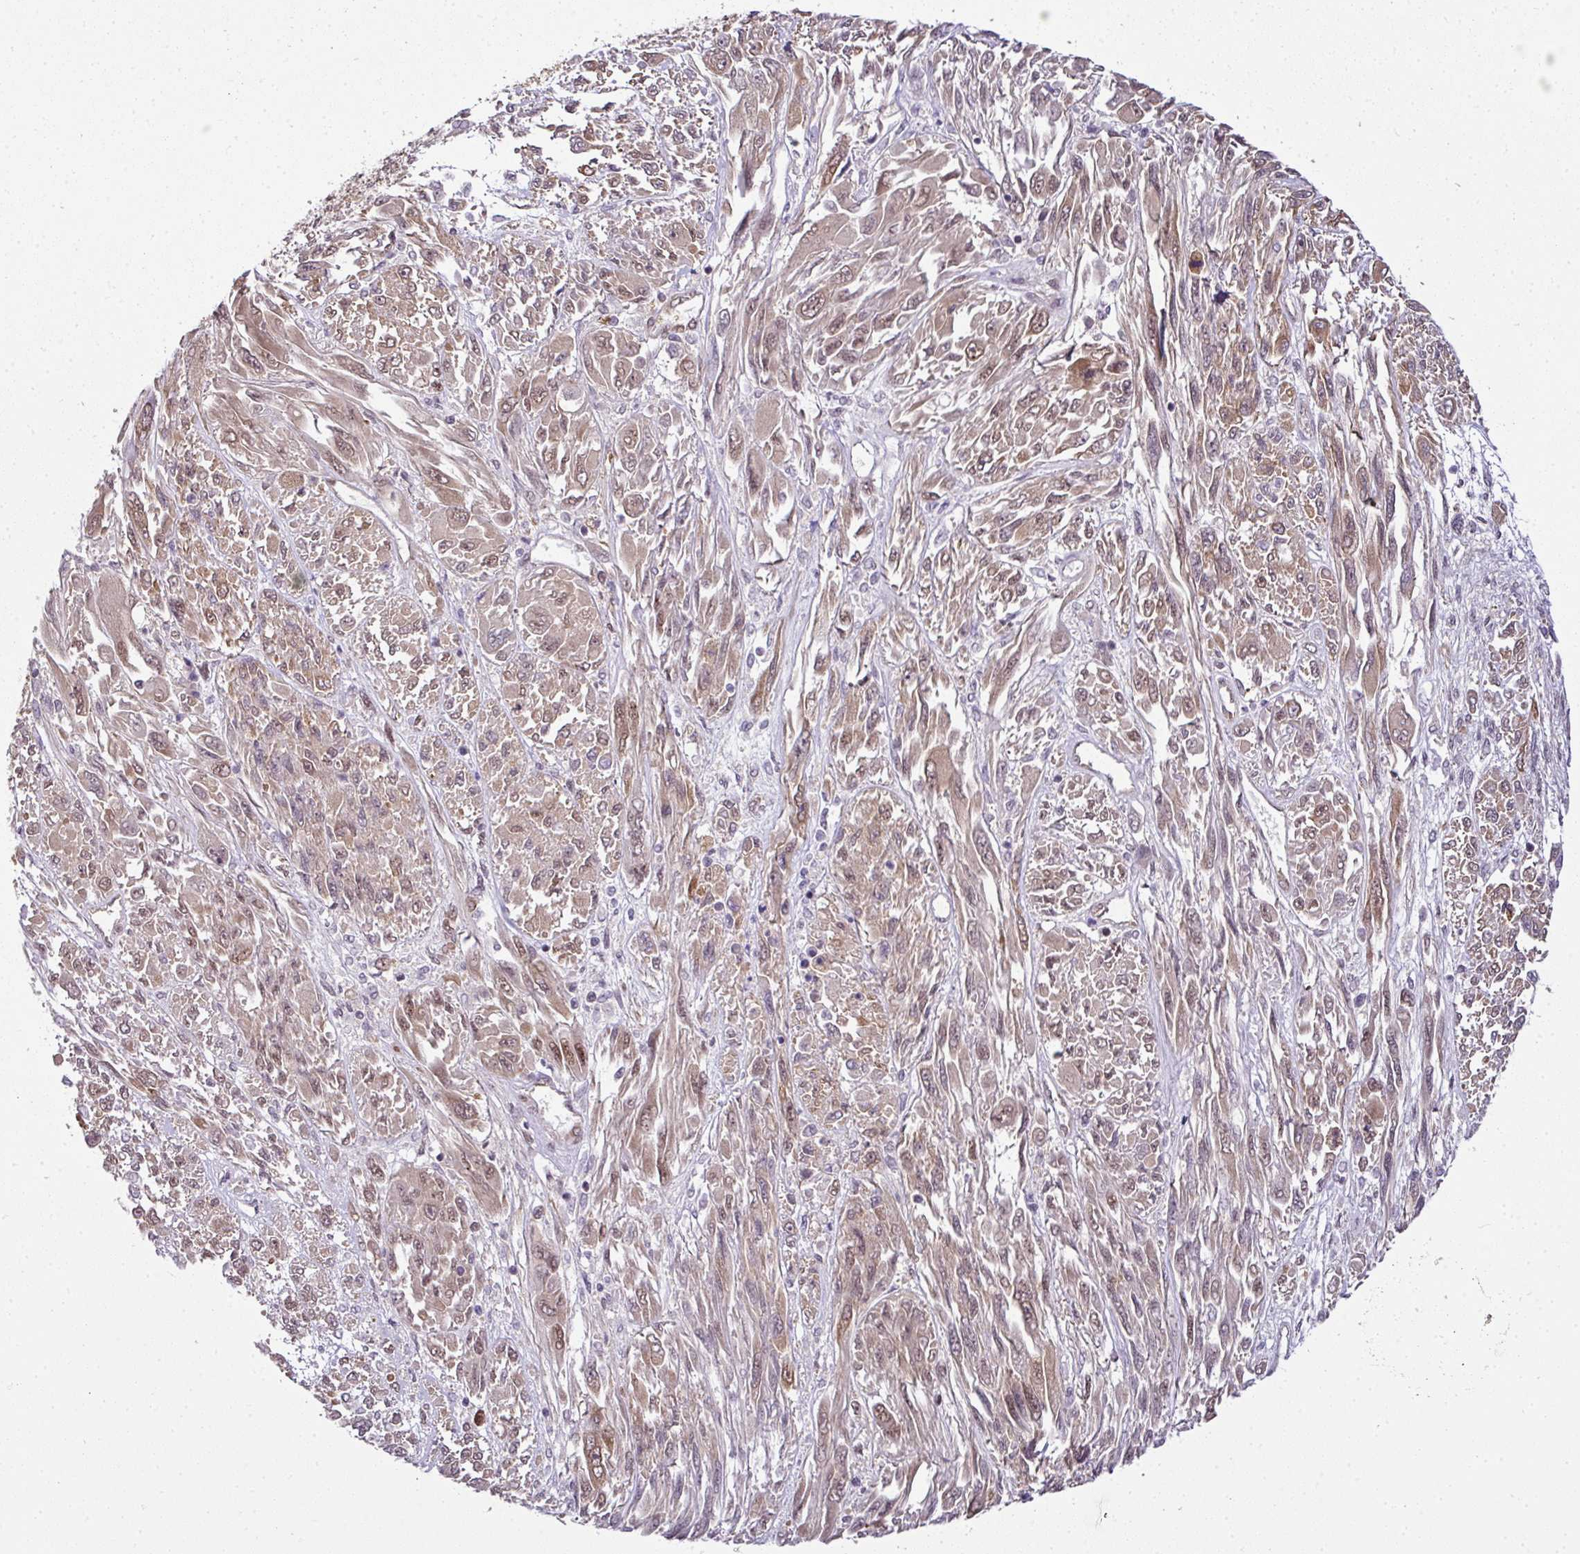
{"staining": {"intensity": "weak", "quantity": ">75%", "location": "cytoplasmic/membranous,nuclear"}, "tissue": "melanoma", "cell_type": "Tumor cells", "image_type": "cancer", "snomed": [{"axis": "morphology", "description": "Malignant melanoma, NOS"}, {"axis": "topography", "description": "Skin"}], "caption": "This photomicrograph reveals IHC staining of malignant melanoma, with low weak cytoplasmic/membranous and nuclear staining in approximately >75% of tumor cells.", "gene": "RBM4B", "patient": {"sex": "female", "age": 91}}